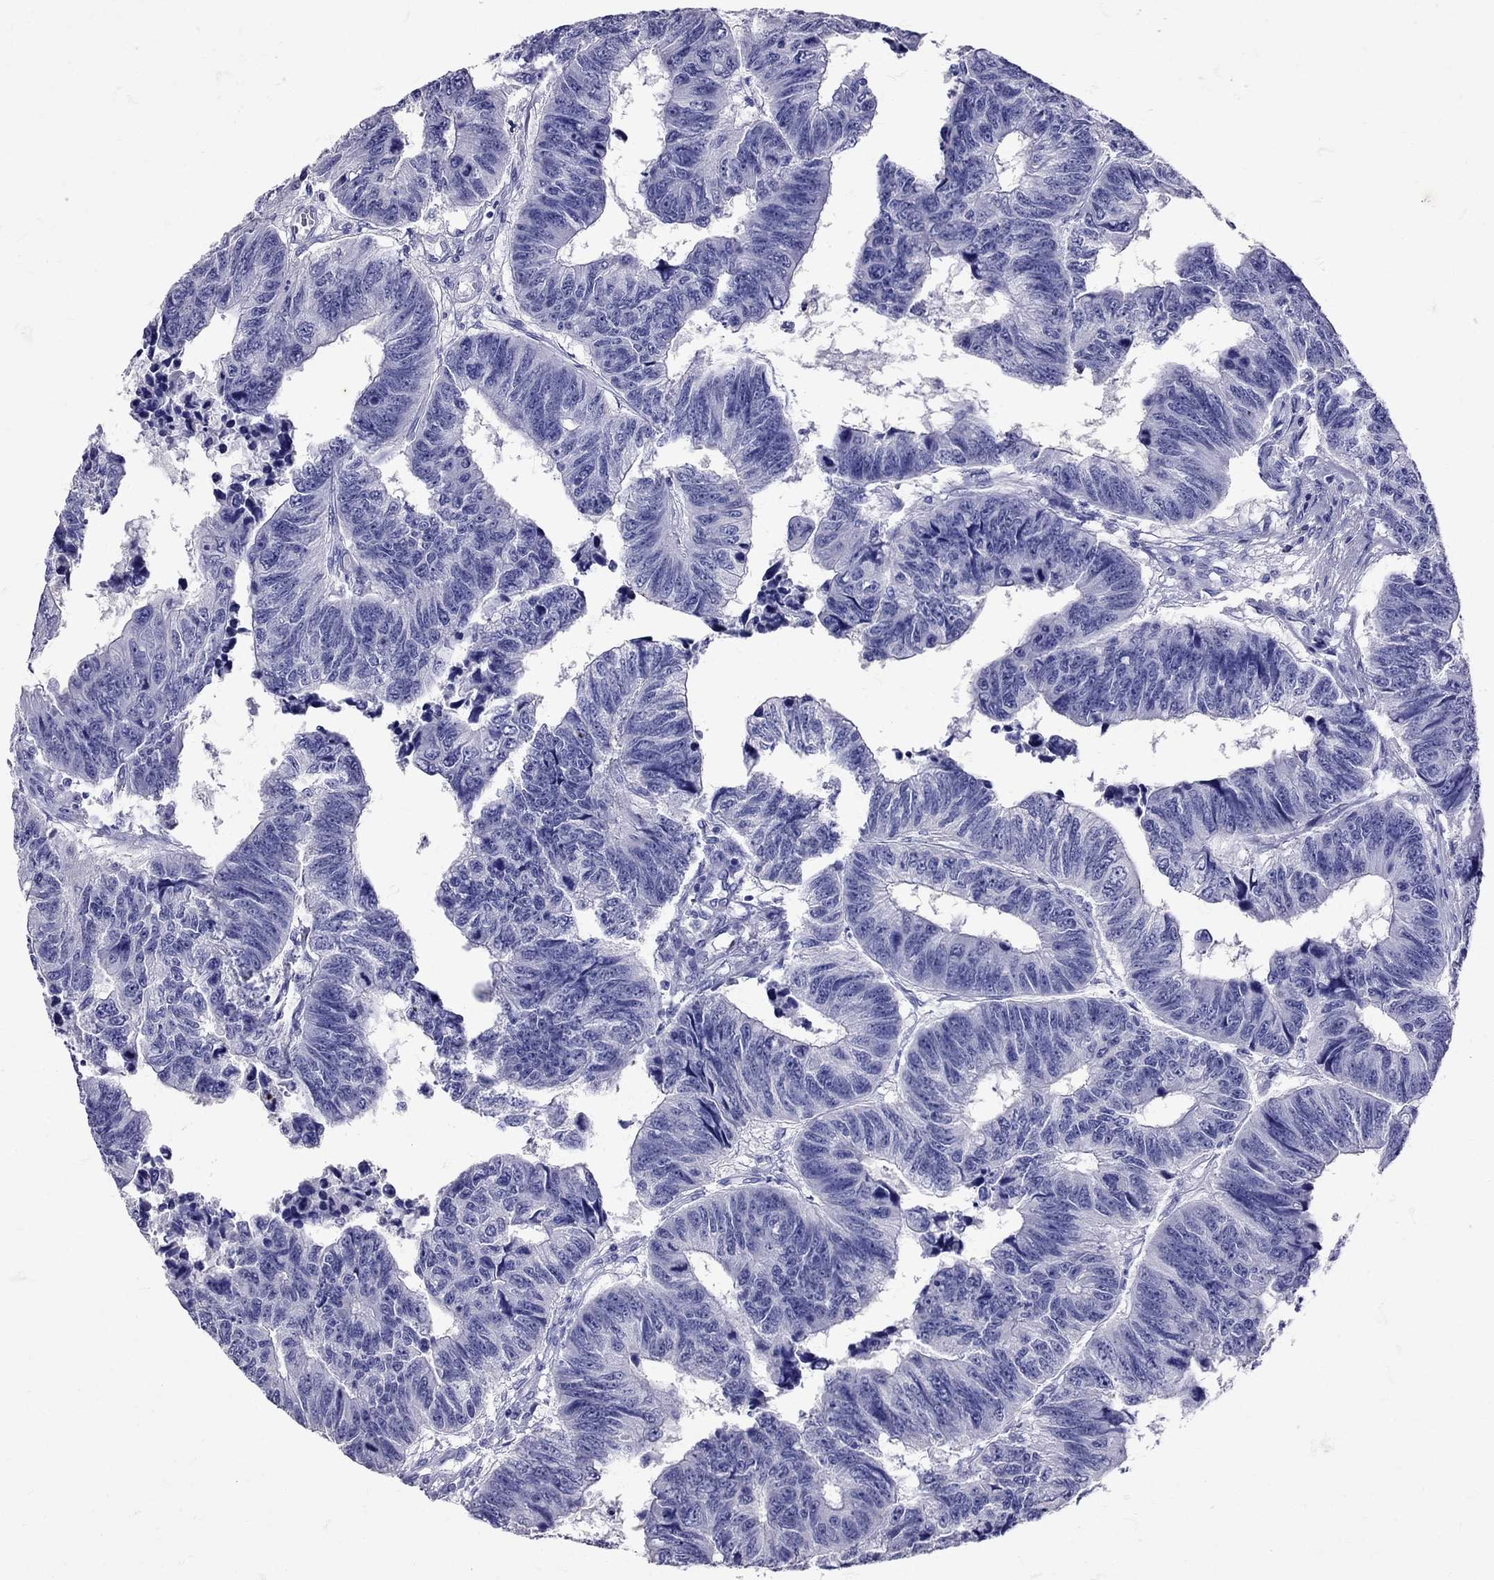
{"staining": {"intensity": "negative", "quantity": "none", "location": "none"}, "tissue": "colorectal cancer", "cell_type": "Tumor cells", "image_type": "cancer", "snomed": [{"axis": "morphology", "description": "Adenocarcinoma, NOS"}, {"axis": "topography", "description": "Rectum"}], "caption": "Immunohistochemistry (IHC) micrograph of neoplastic tissue: human colorectal cancer stained with DAB (3,3'-diaminobenzidine) demonstrates no significant protein staining in tumor cells. The staining is performed using DAB brown chromogen with nuclei counter-stained in using hematoxylin.", "gene": "AVP", "patient": {"sex": "female", "age": 85}}